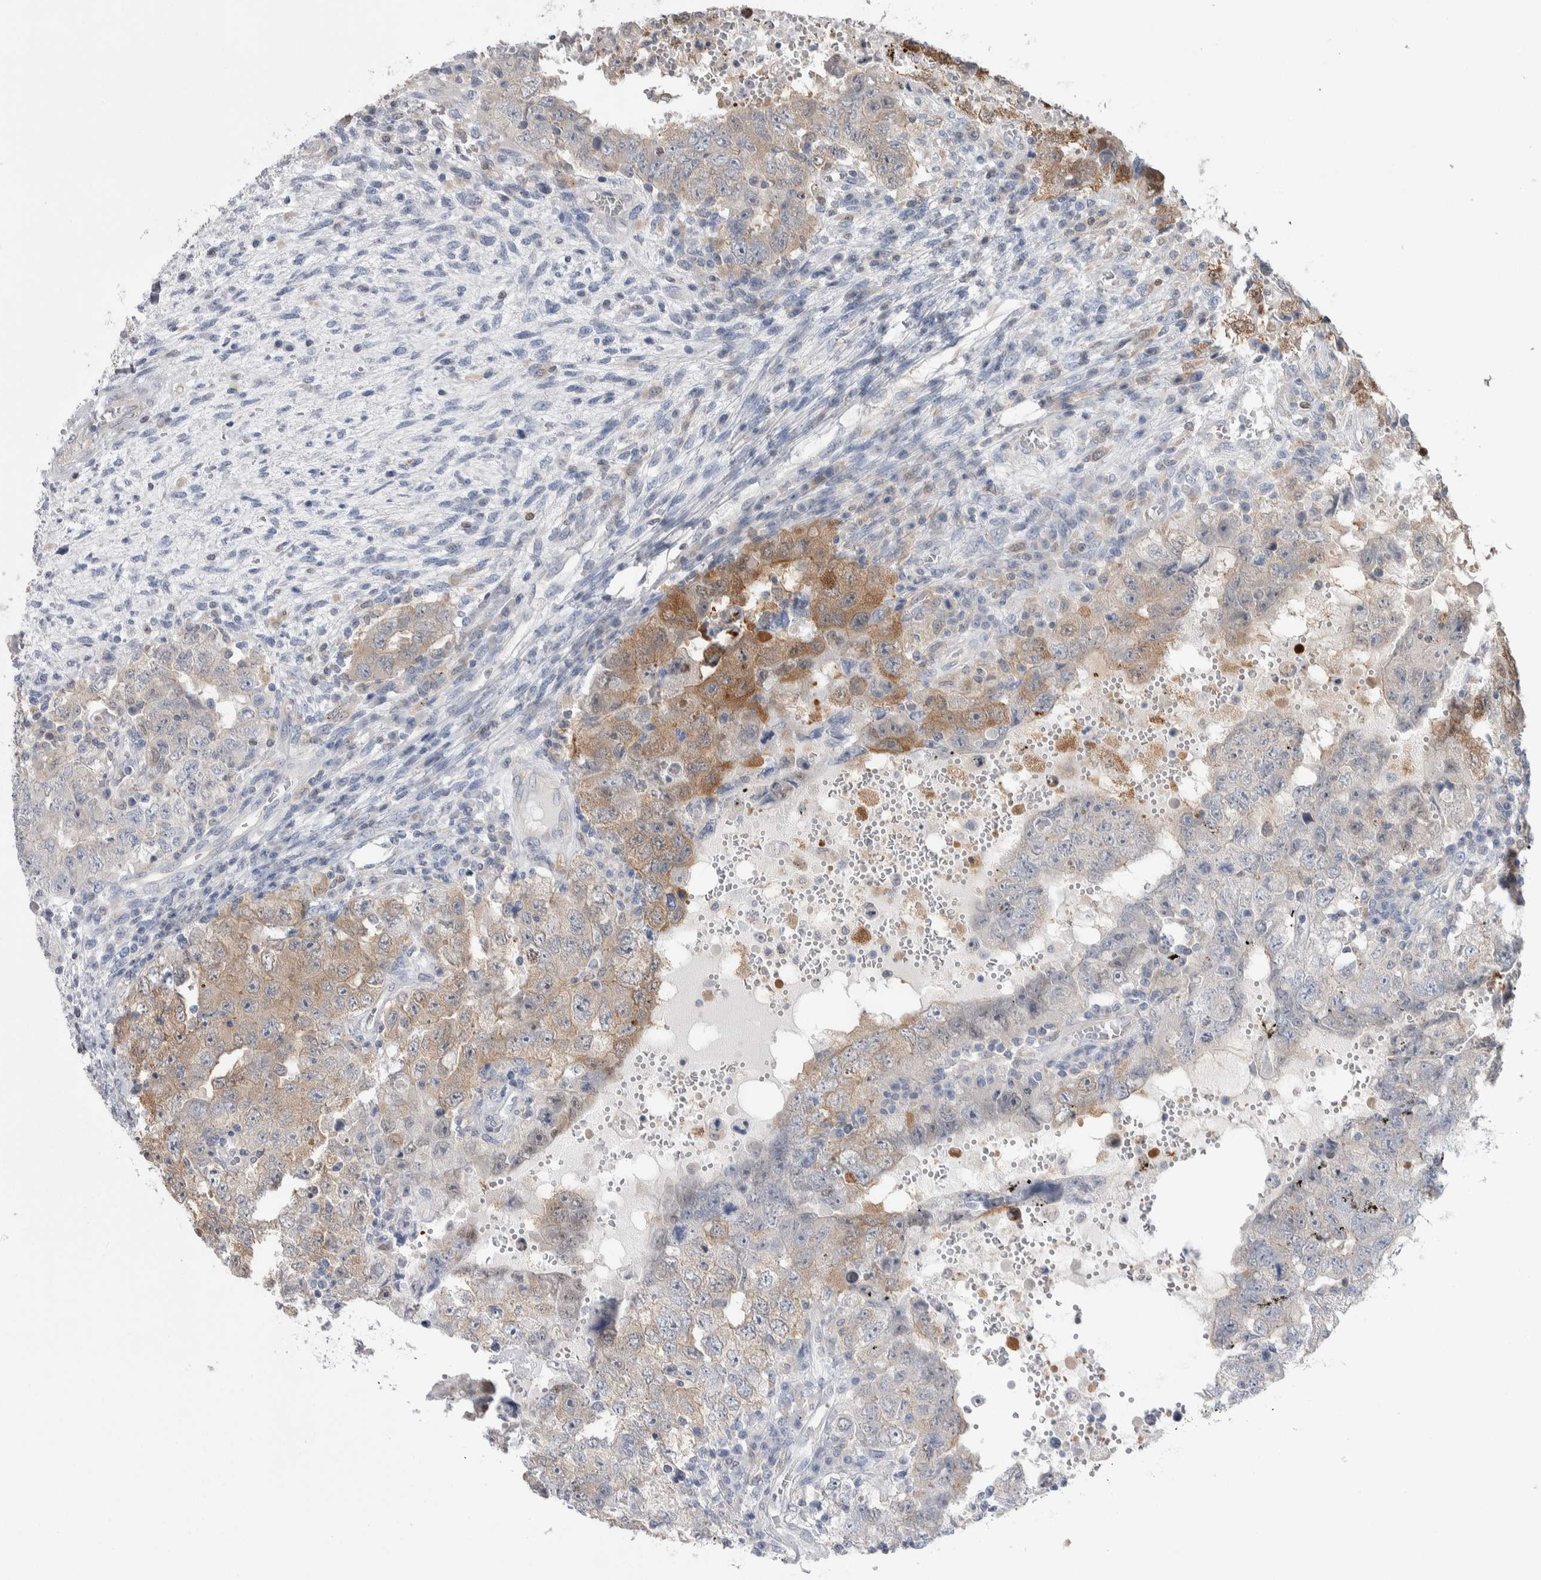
{"staining": {"intensity": "moderate", "quantity": "25%-75%", "location": "cytoplasmic/membranous"}, "tissue": "testis cancer", "cell_type": "Tumor cells", "image_type": "cancer", "snomed": [{"axis": "morphology", "description": "Carcinoma, Embryonal, NOS"}, {"axis": "topography", "description": "Testis"}], "caption": "Immunohistochemical staining of embryonal carcinoma (testis) demonstrates medium levels of moderate cytoplasmic/membranous expression in approximately 25%-75% of tumor cells. The staining was performed using DAB (3,3'-diaminobenzidine) to visualize the protein expression in brown, while the nuclei were stained in blue with hematoxylin (Magnification: 20x).", "gene": "HTATIP2", "patient": {"sex": "male", "age": 26}}